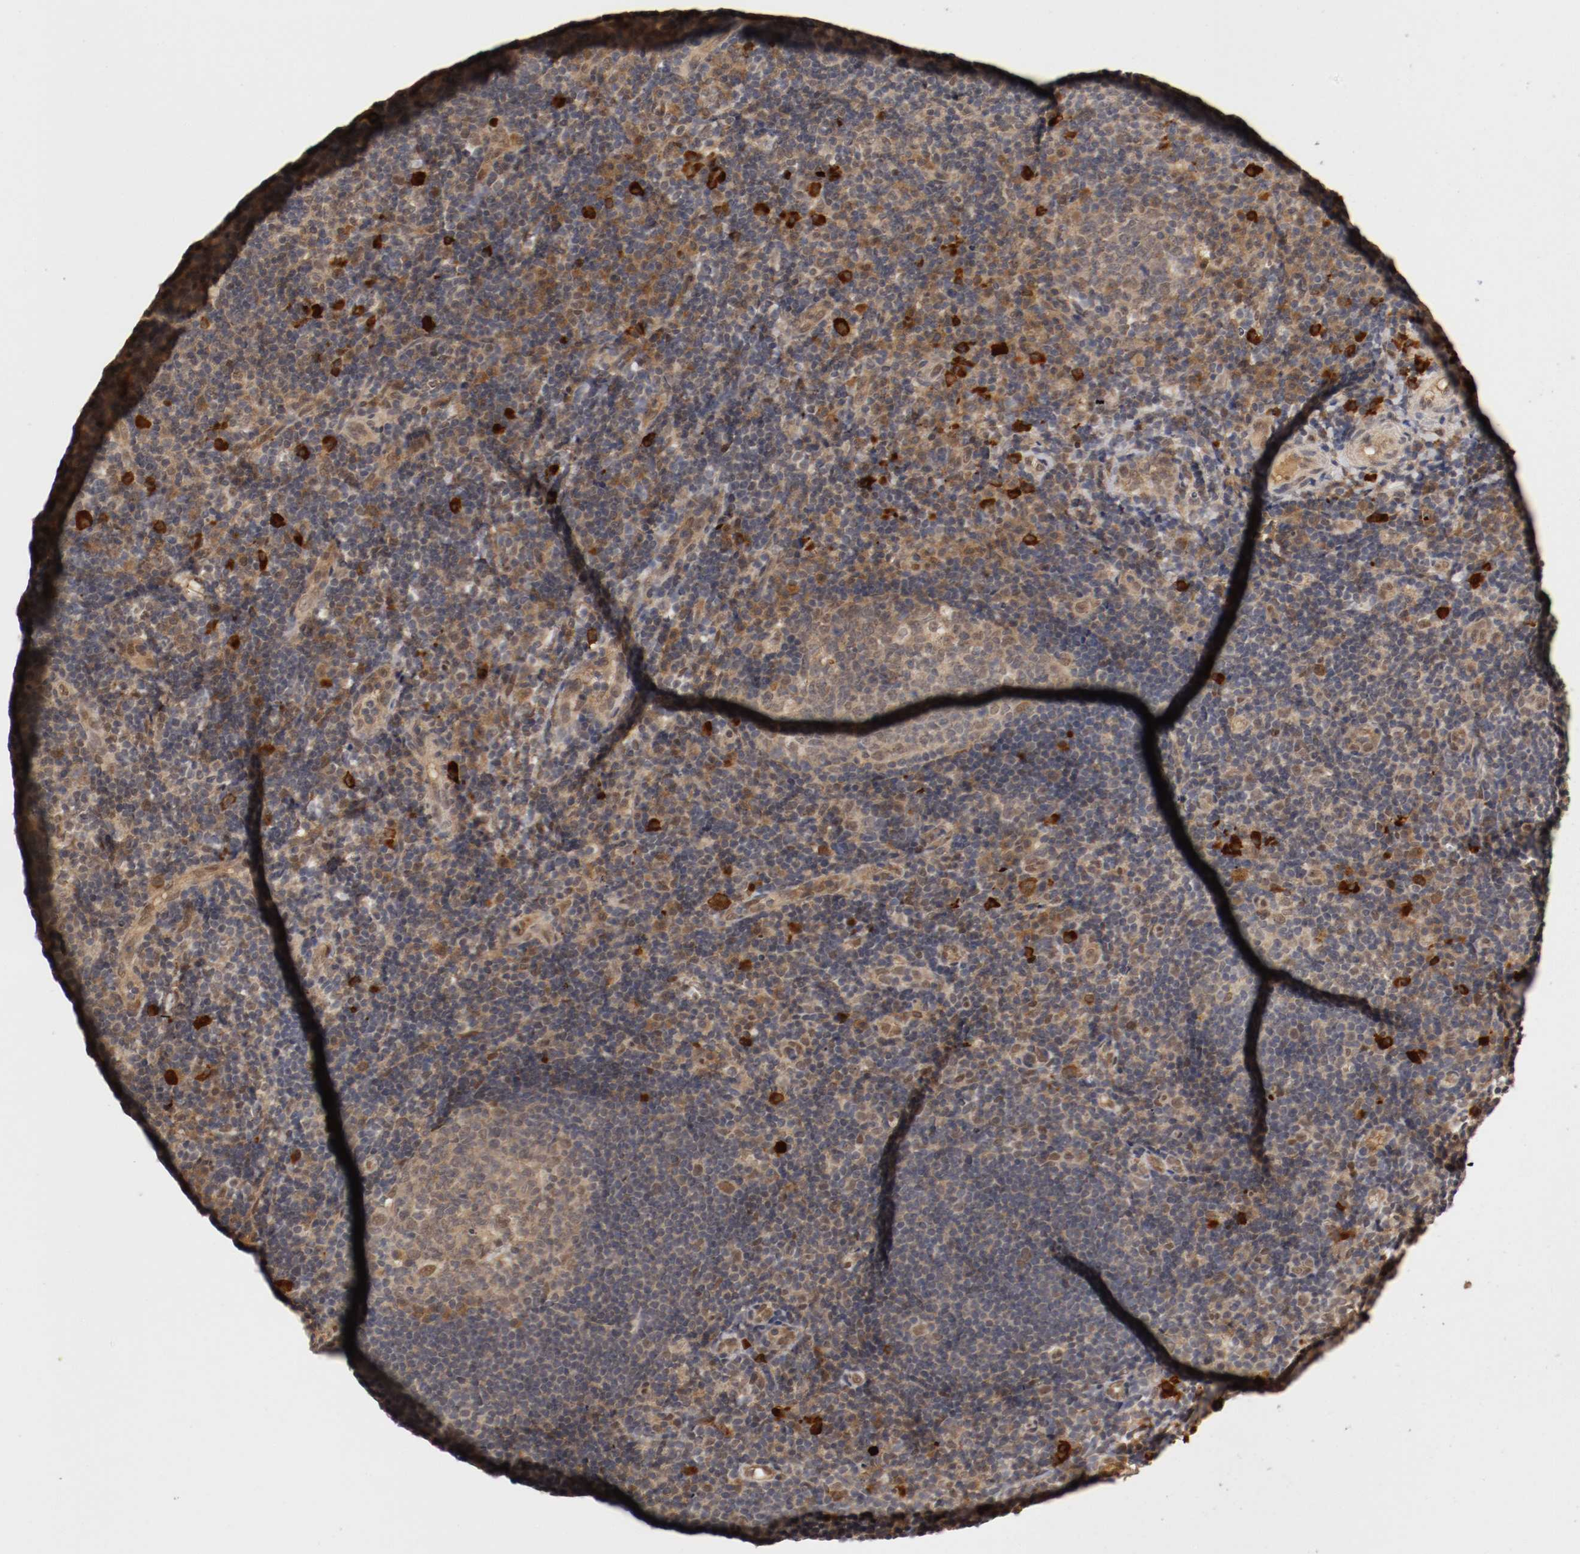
{"staining": {"intensity": "weak", "quantity": ">75%", "location": "cytoplasmic/membranous,nuclear"}, "tissue": "tonsil", "cell_type": "Germinal center cells", "image_type": "normal", "snomed": [{"axis": "morphology", "description": "Normal tissue, NOS"}, {"axis": "topography", "description": "Tonsil"}], "caption": "Tonsil stained with DAB immunohistochemistry (IHC) demonstrates low levels of weak cytoplasmic/membranous,nuclear positivity in approximately >75% of germinal center cells.", "gene": "DNMT3B", "patient": {"sex": "female", "age": 40}}